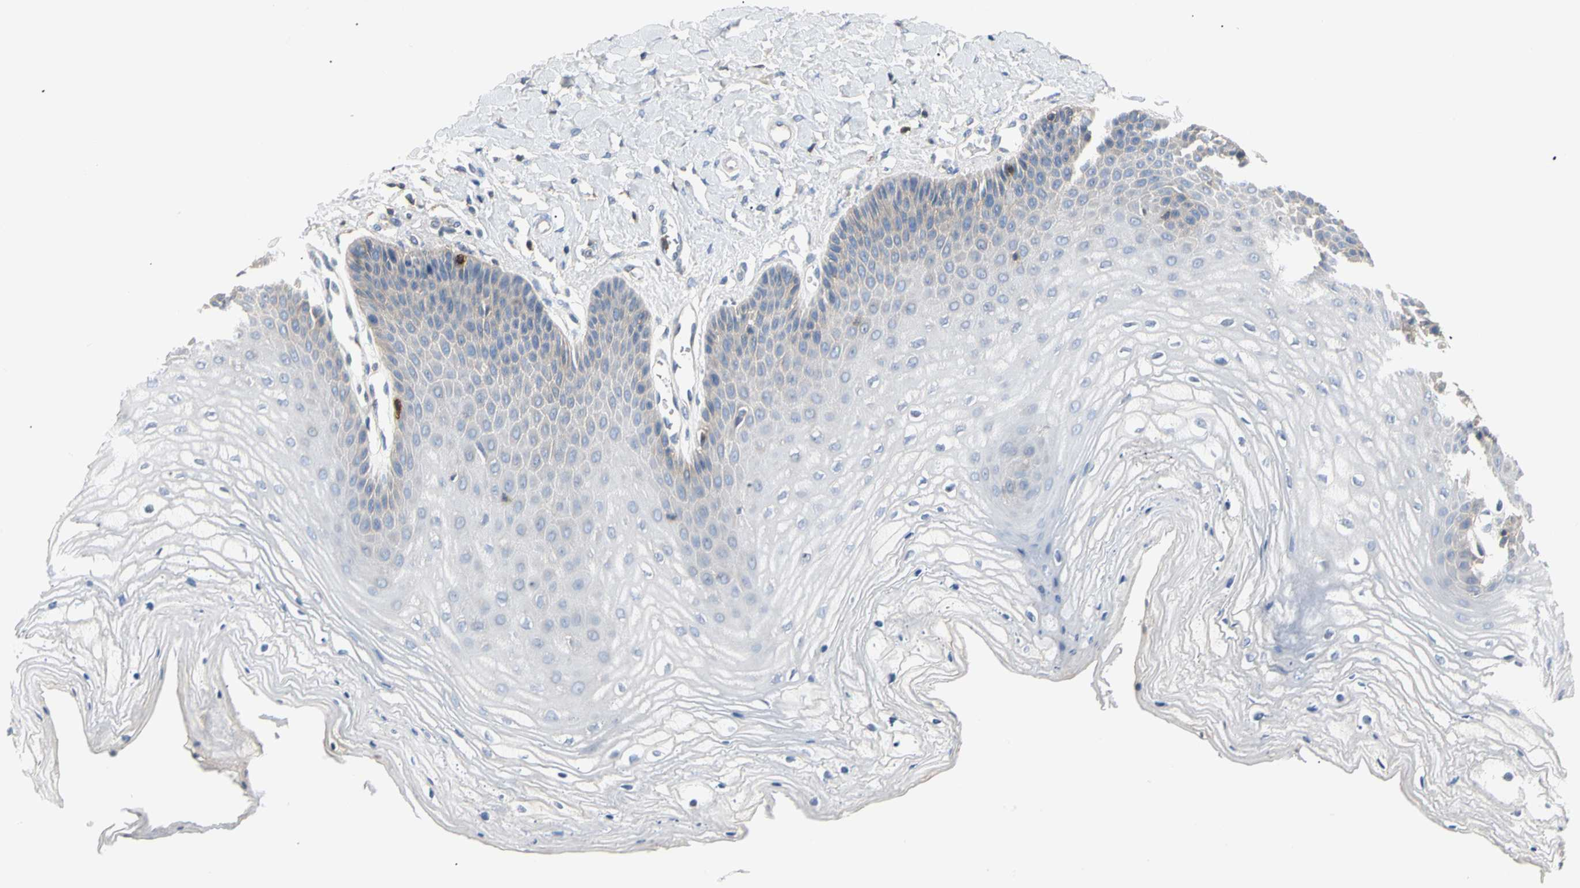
{"staining": {"intensity": "weak", "quantity": "<25%", "location": "cytoplasmic/membranous"}, "tissue": "vagina", "cell_type": "Squamous epithelial cells", "image_type": "normal", "snomed": [{"axis": "morphology", "description": "Normal tissue, NOS"}, {"axis": "topography", "description": "Vagina"}], "caption": "Photomicrograph shows no protein expression in squamous epithelial cells of unremarkable vagina.", "gene": "TNFRSF18", "patient": {"sex": "female", "age": 68}}